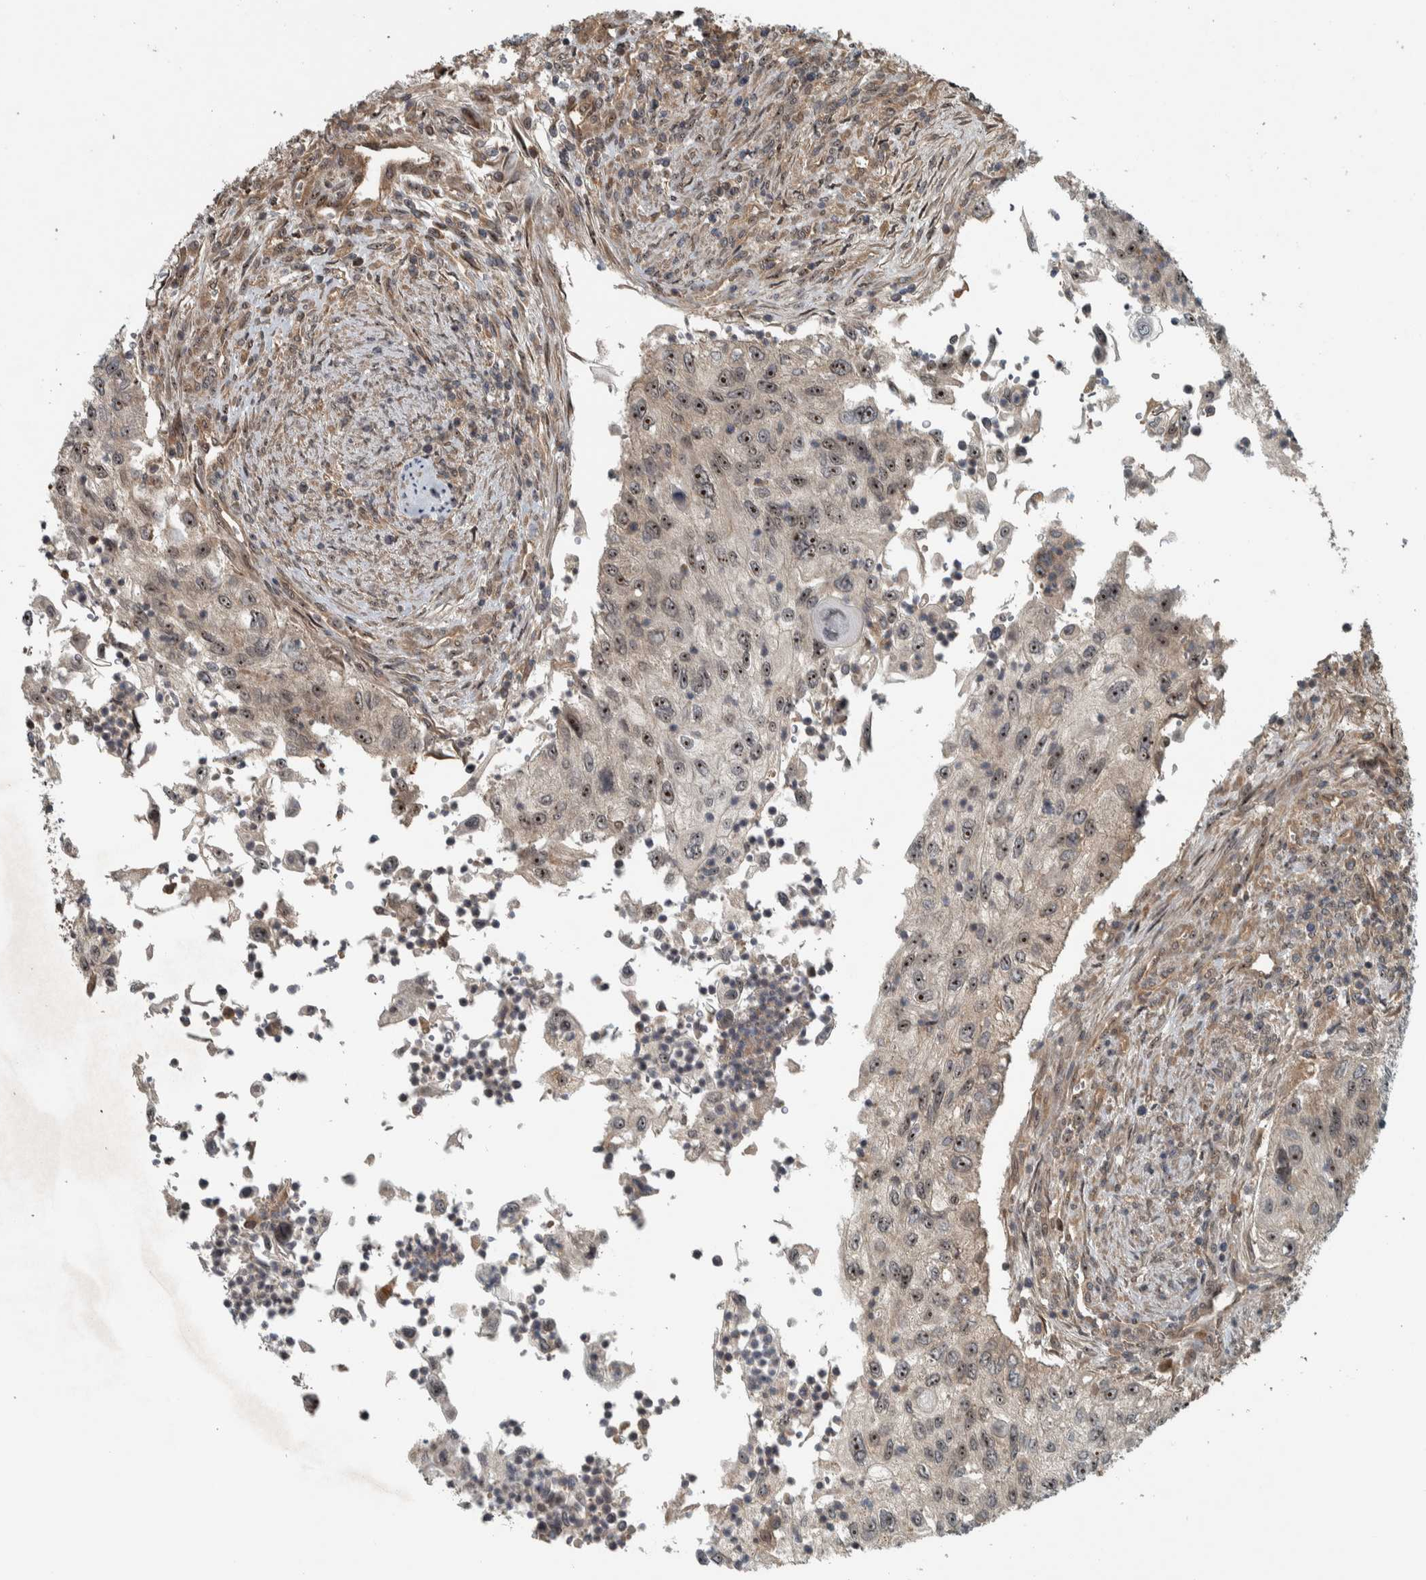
{"staining": {"intensity": "moderate", "quantity": ">75%", "location": "nuclear"}, "tissue": "urothelial cancer", "cell_type": "Tumor cells", "image_type": "cancer", "snomed": [{"axis": "morphology", "description": "Urothelial carcinoma, High grade"}, {"axis": "topography", "description": "Urinary bladder"}], "caption": "Urothelial cancer tissue reveals moderate nuclear staining in approximately >75% of tumor cells", "gene": "XPO5", "patient": {"sex": "female", "age": 60}}